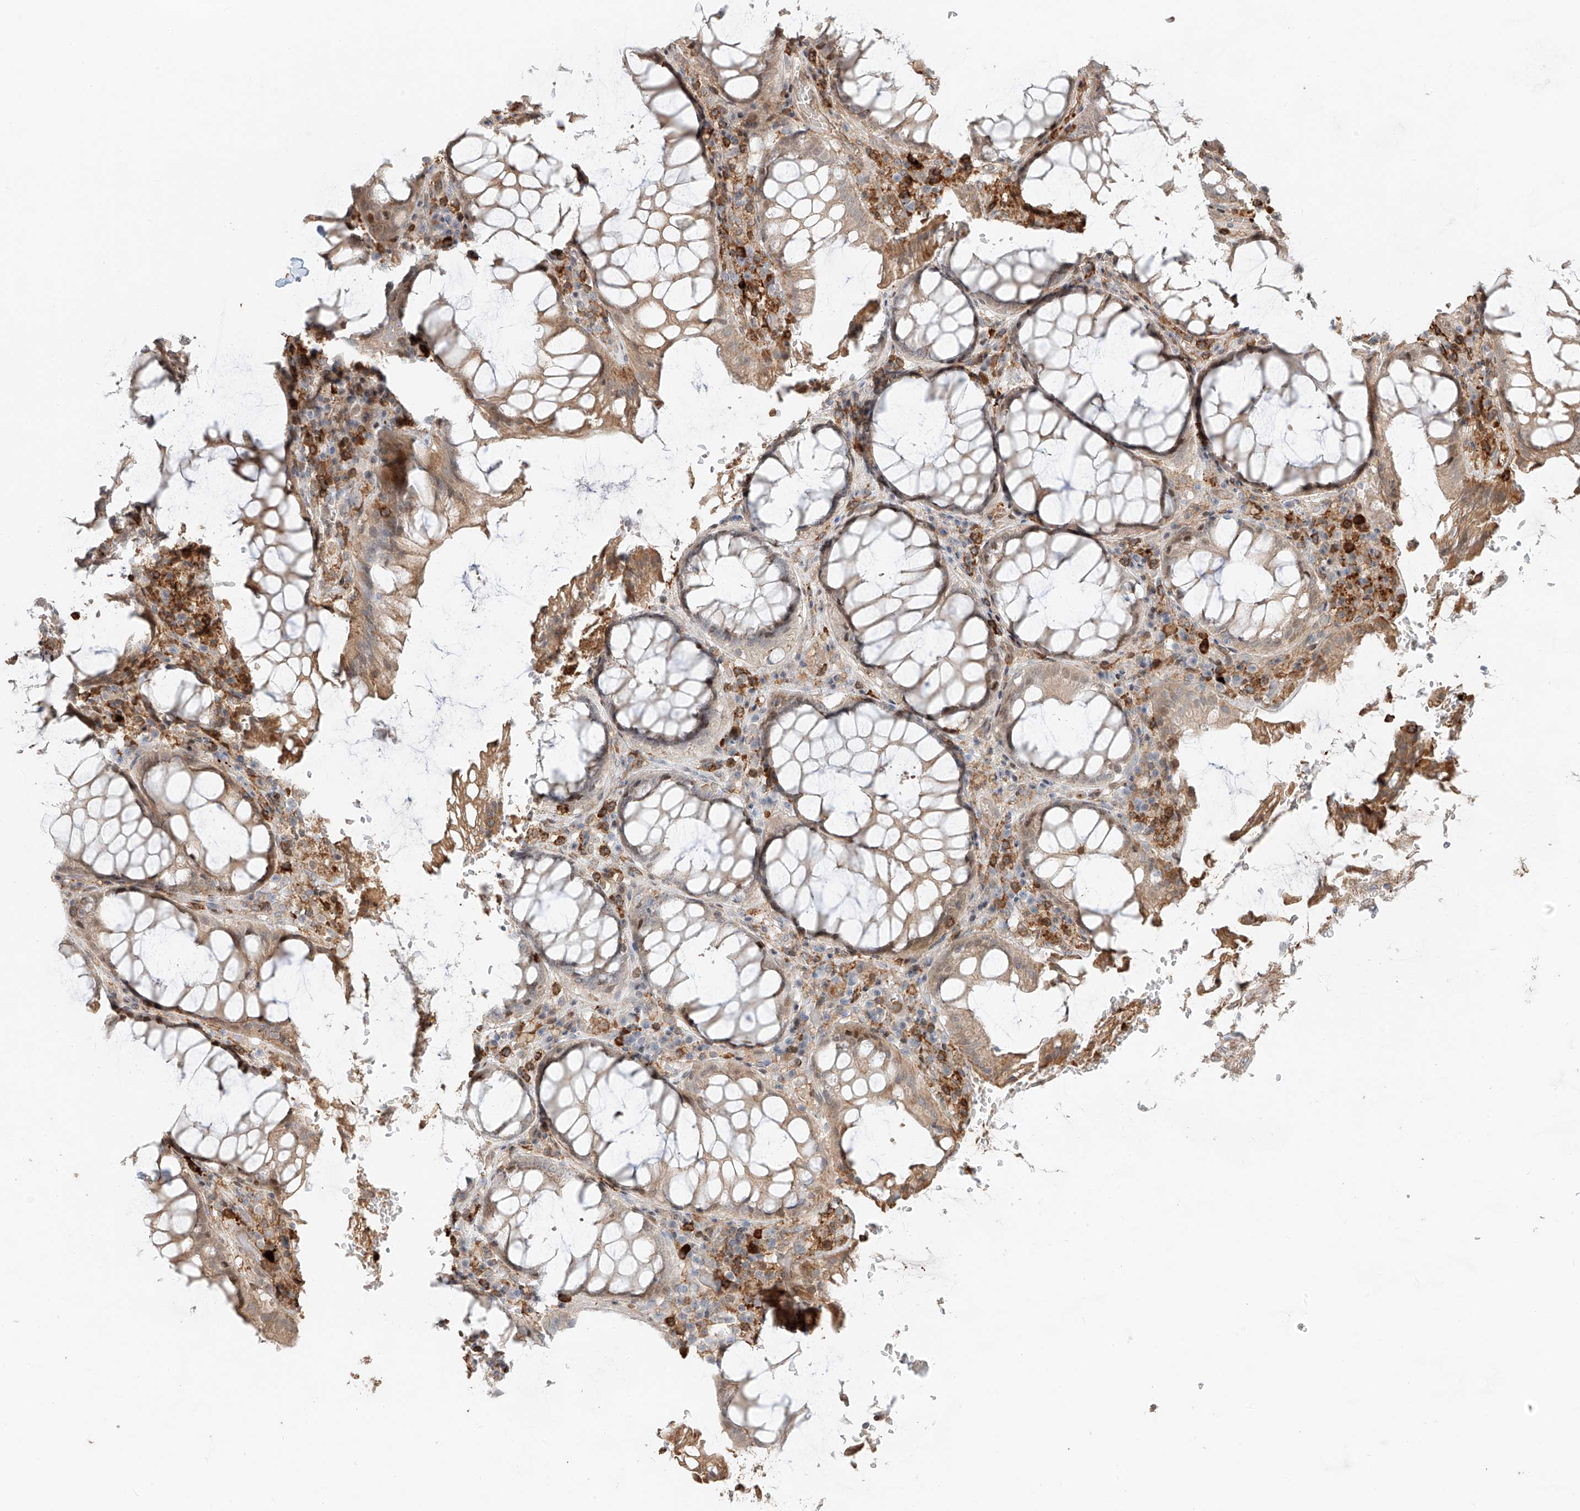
{"staining": {"intensity": "moderate", "quantity": "25%-75%", "location": "cytoplasmic/membranous,nuclear"}, "tissue": "rectum", "cell_type": "Glandular cells", "image_type": "normal", "snomed": [{"axis": "morphology", "description": "Normal tissue, NOS"}, {"axis": "topography", "description": "Rectum"}], "caption": "Approximately 25%-75% of glandular cells in unremarkable human rectum demonstrate moderate cytoplasmic/membranous,nuclear protein staining as visualized by brown immunohistochemical staining.", "gene": "CEP162", "patient": {"sex": "male", "age": 64}}